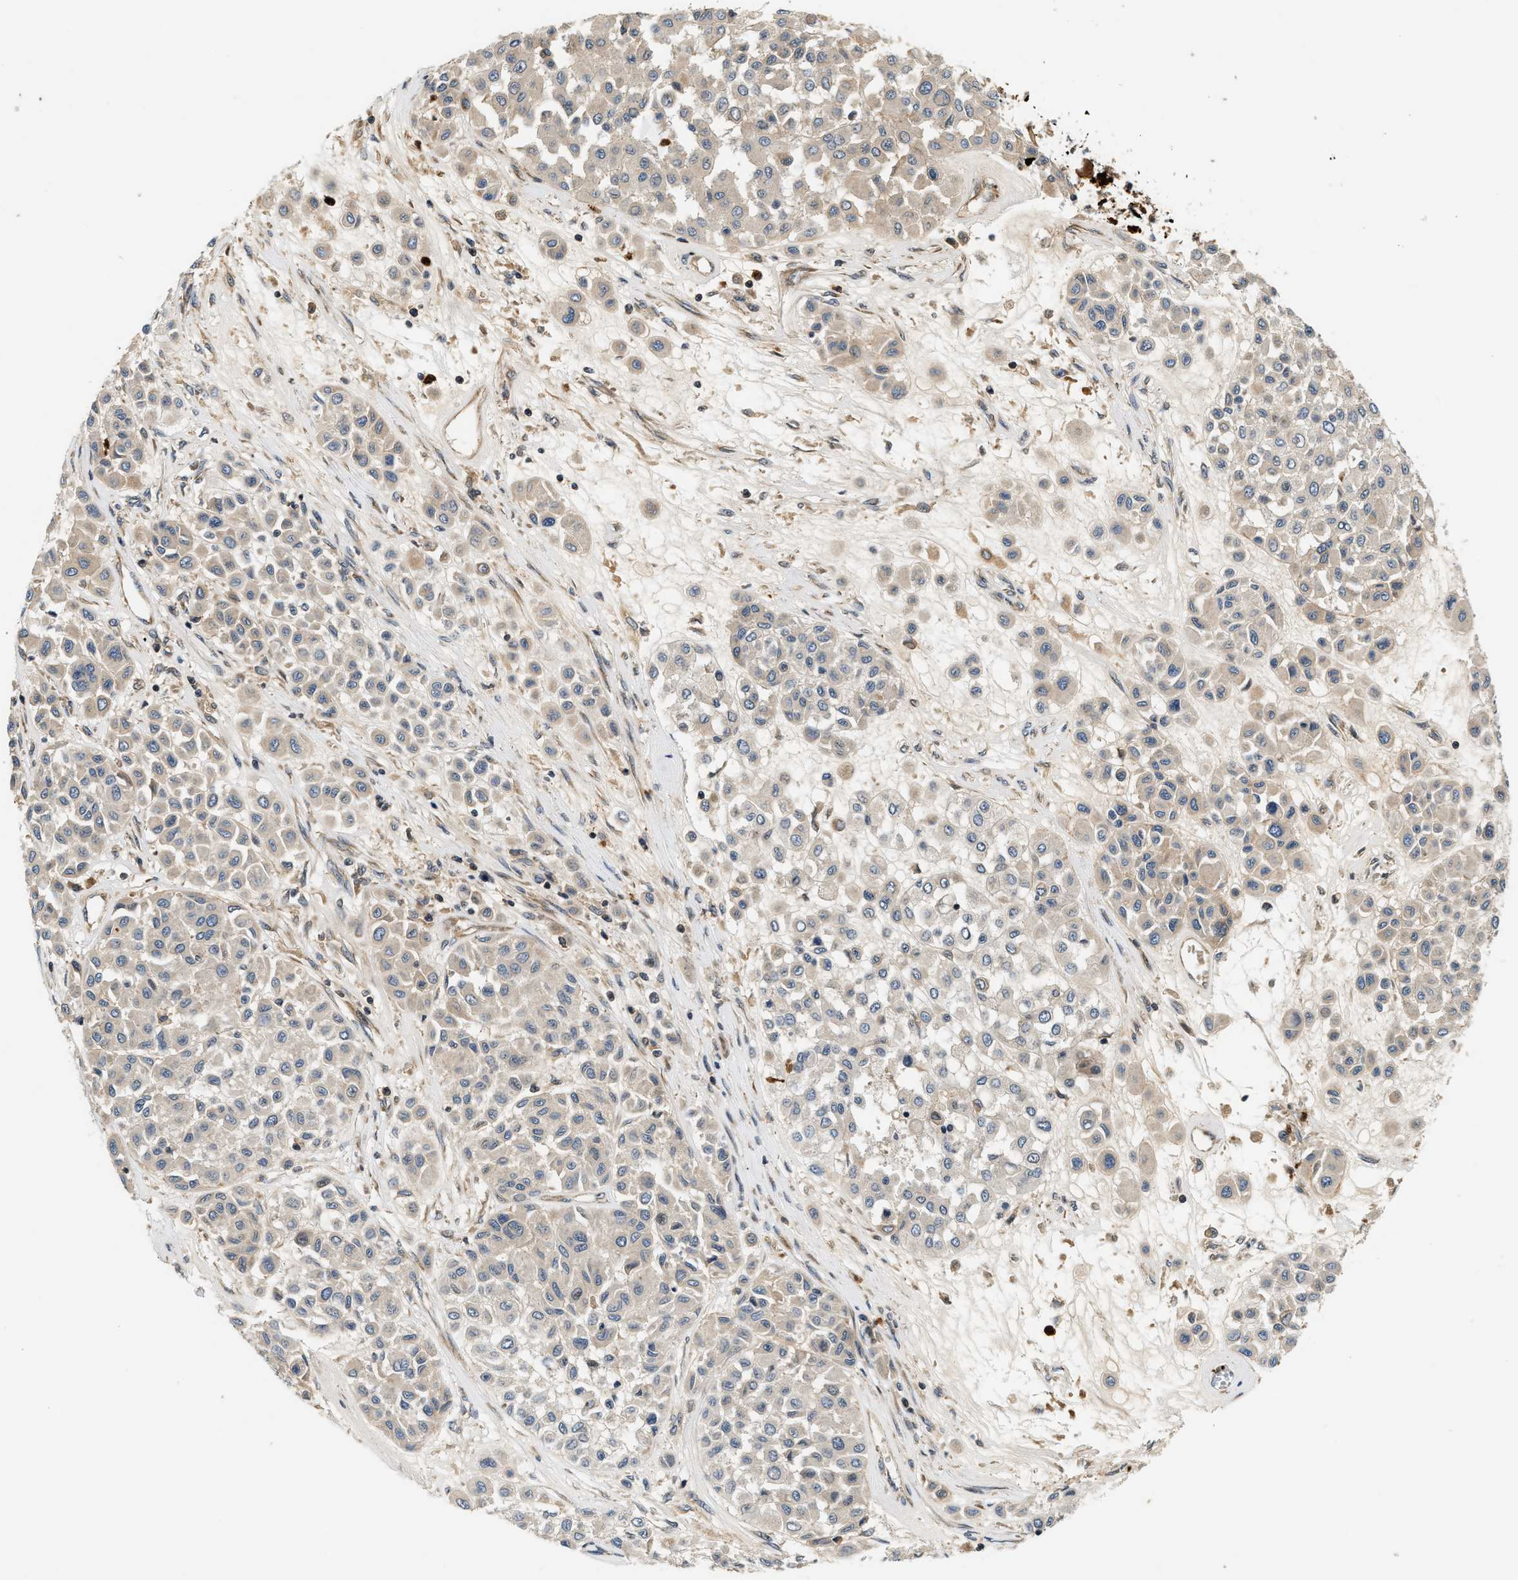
{"staining": {"intensity": "negative", "quantity": "none", "location": "none"}, "tissue": "melanoma", "cell_type": "Tumor cells", "image_type": "cancer", "snomed": [{"axis": "morphology", "description": "Malignant melanoma, Metastatic site"}, {"axis": "topography", "description": "Soft tissue"}], "caption": "Melanoma stained for a protein using immunohistochemistry displays no expression tumor cells.", "gene": "SAMD9", "patient": {"sex": "male", "age": 41}}